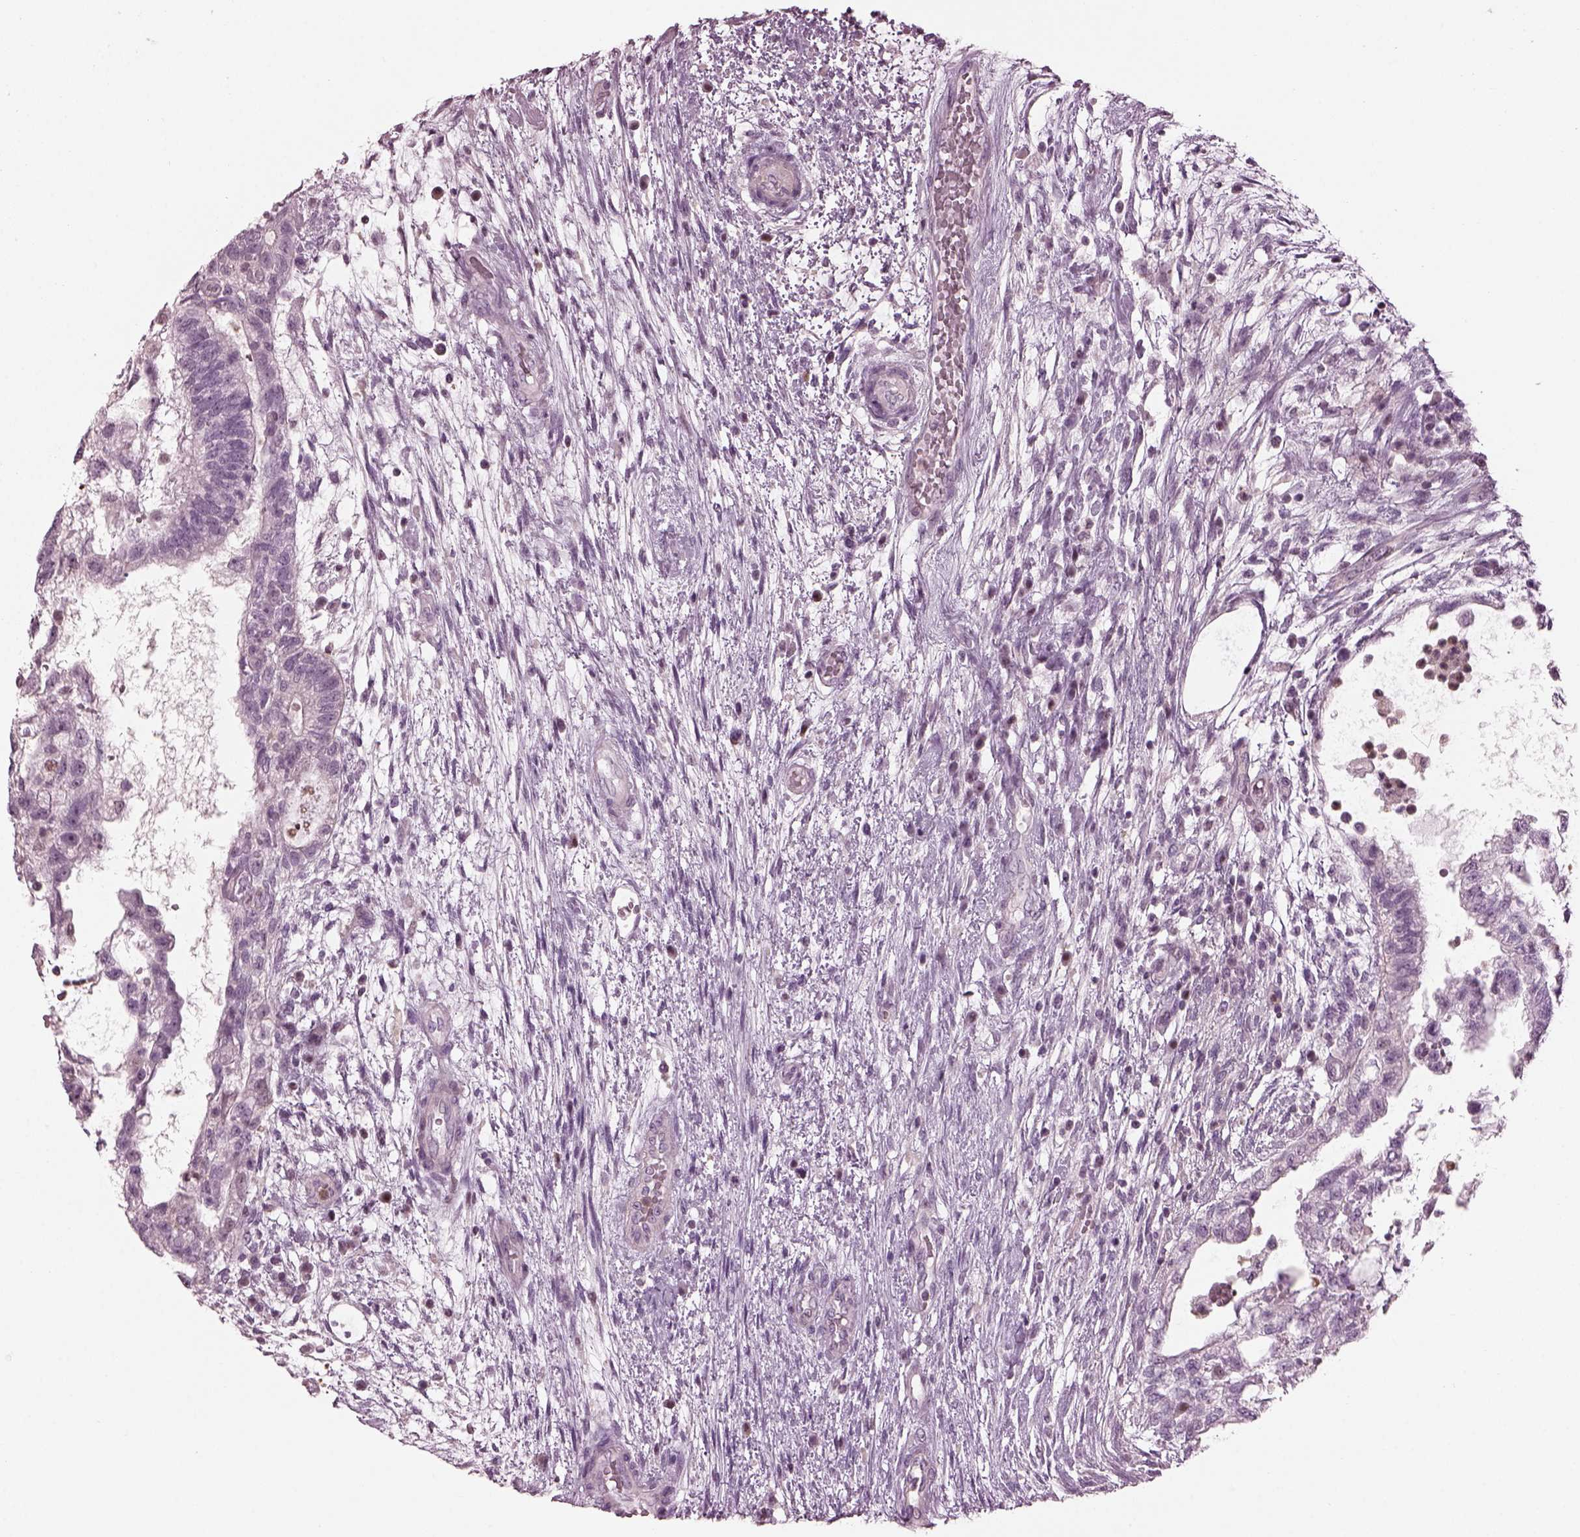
{"staining": {"intensity": "negative", "quantity": "none", "location": "none"}, "tissue": "testis cancer", "cell_type": "Tumor cells", "image_type": "cancer", "snomed": [{"axis": "morphology", "description": "Normal tissue, NOS"}, {"axis": "morphology", "description": "Carcinoma, Embryonal, NOS"}, {"axis": "topography", "description": "Testis"}, {"axis": "topography", "description": "Epididymis"}], "caption": "Tumor cells show no significant protein positivity in testis cancer (embryonal carcinoma). (DAB immunohistochemistry, high magnification).", "gene": "BFSP1", "patient": {"sex": "male", "age": 32}}